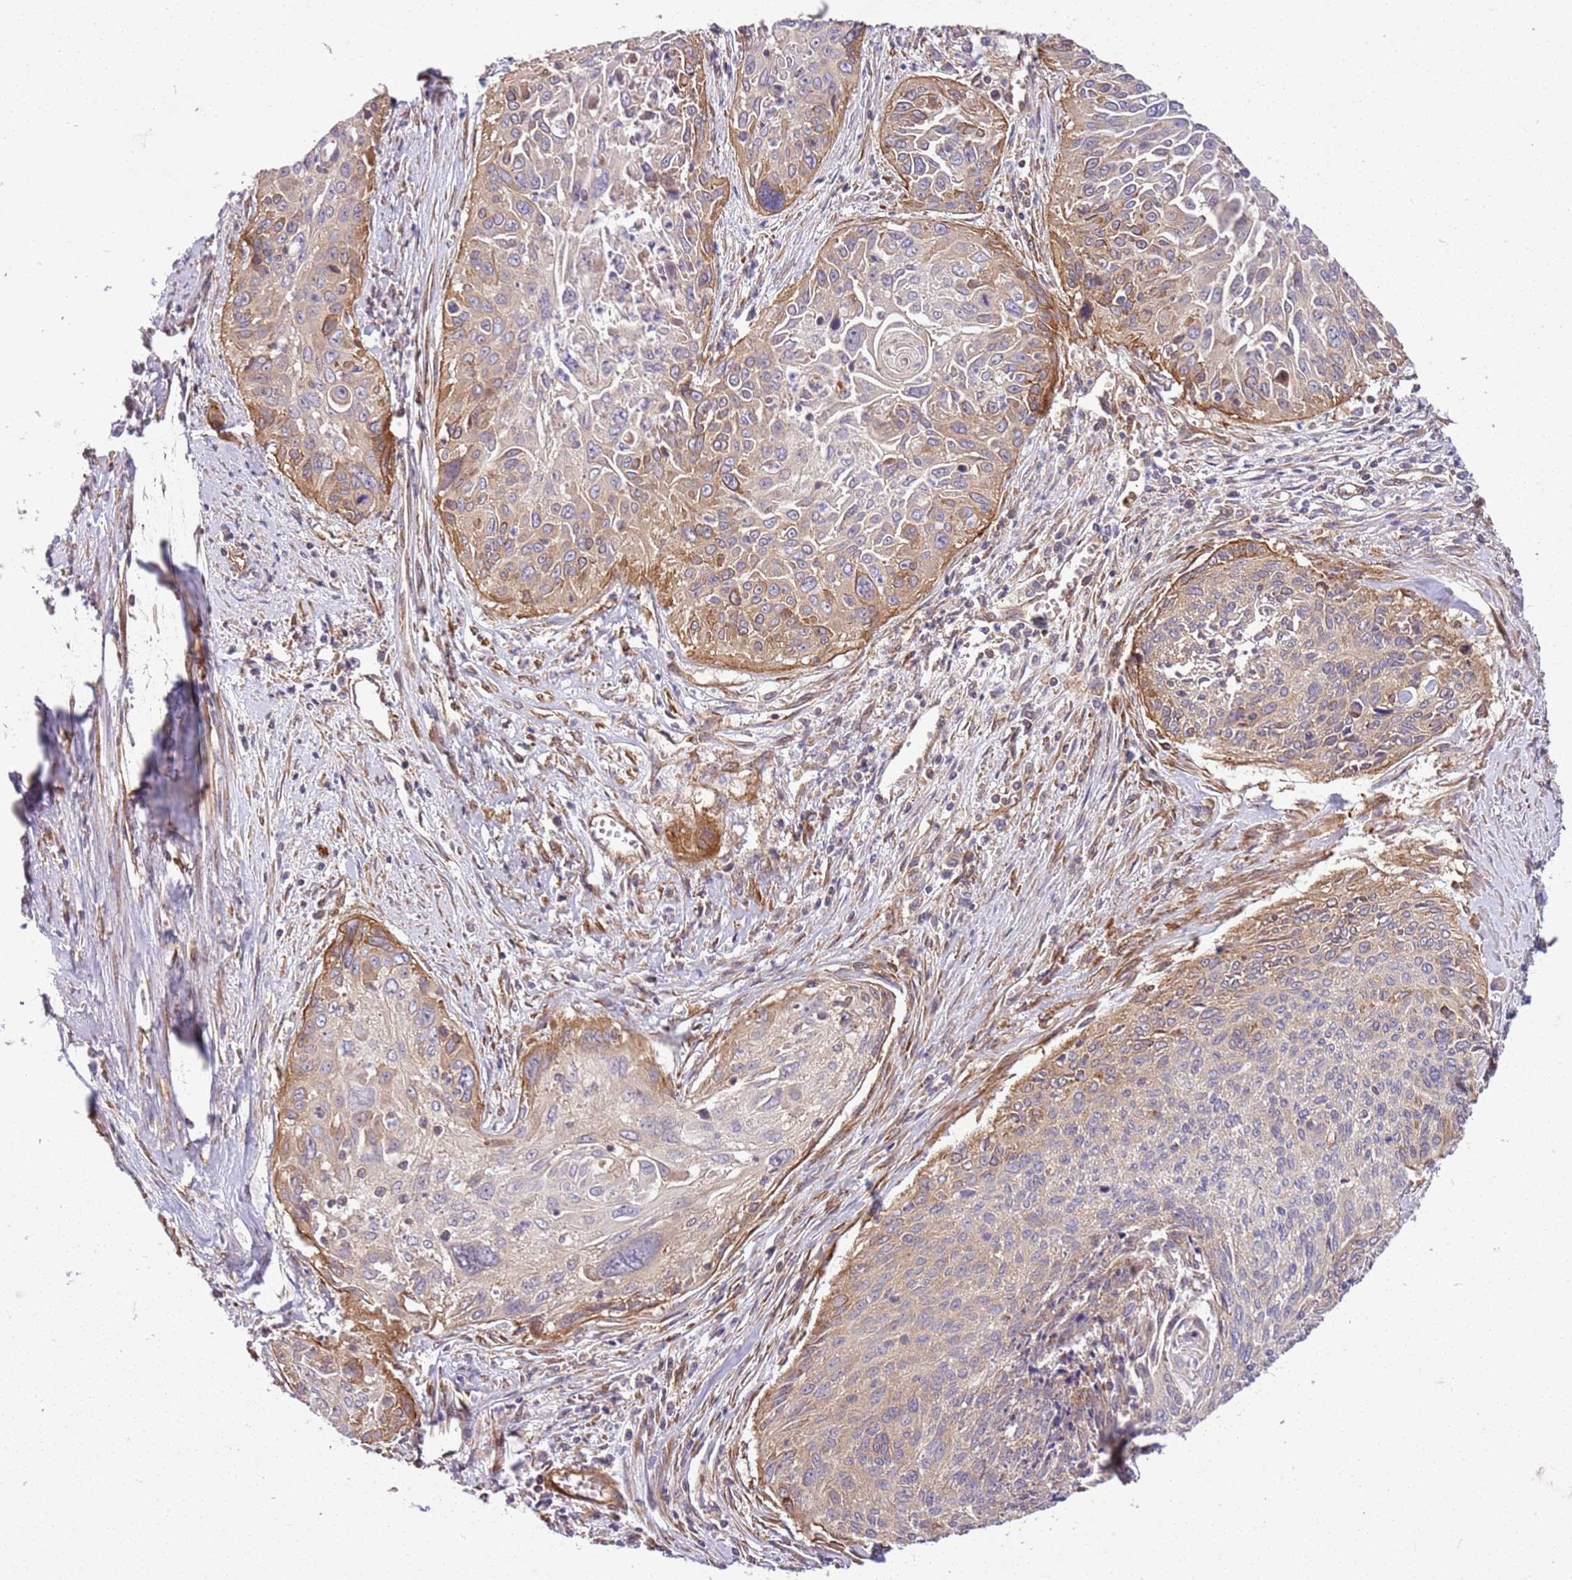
{"staining": {"intensity": "weak", "quantity": "<25%", "location": "cytoplasmic/membranous"}, "tissue": "cervical cancer", "cell_type": "Tumor cells", "image_type": "cancer", "snomed": [{"axis": "morphology", "description": "Squamous cell carcinoma, NOS"}, {"axis": "topography", "description": "Cervix"}], "caption": "High magnification brightfield microscopy of cervical cancer (squamous cell carcinoma) stained with DAB (3,3'-diaminobenzidine) (brown) and counterstained with hematoxylin (blue): tumor cells show no significant expression.", "gene": "GNL1", "patient": {"sex": "female", "age": 55}}